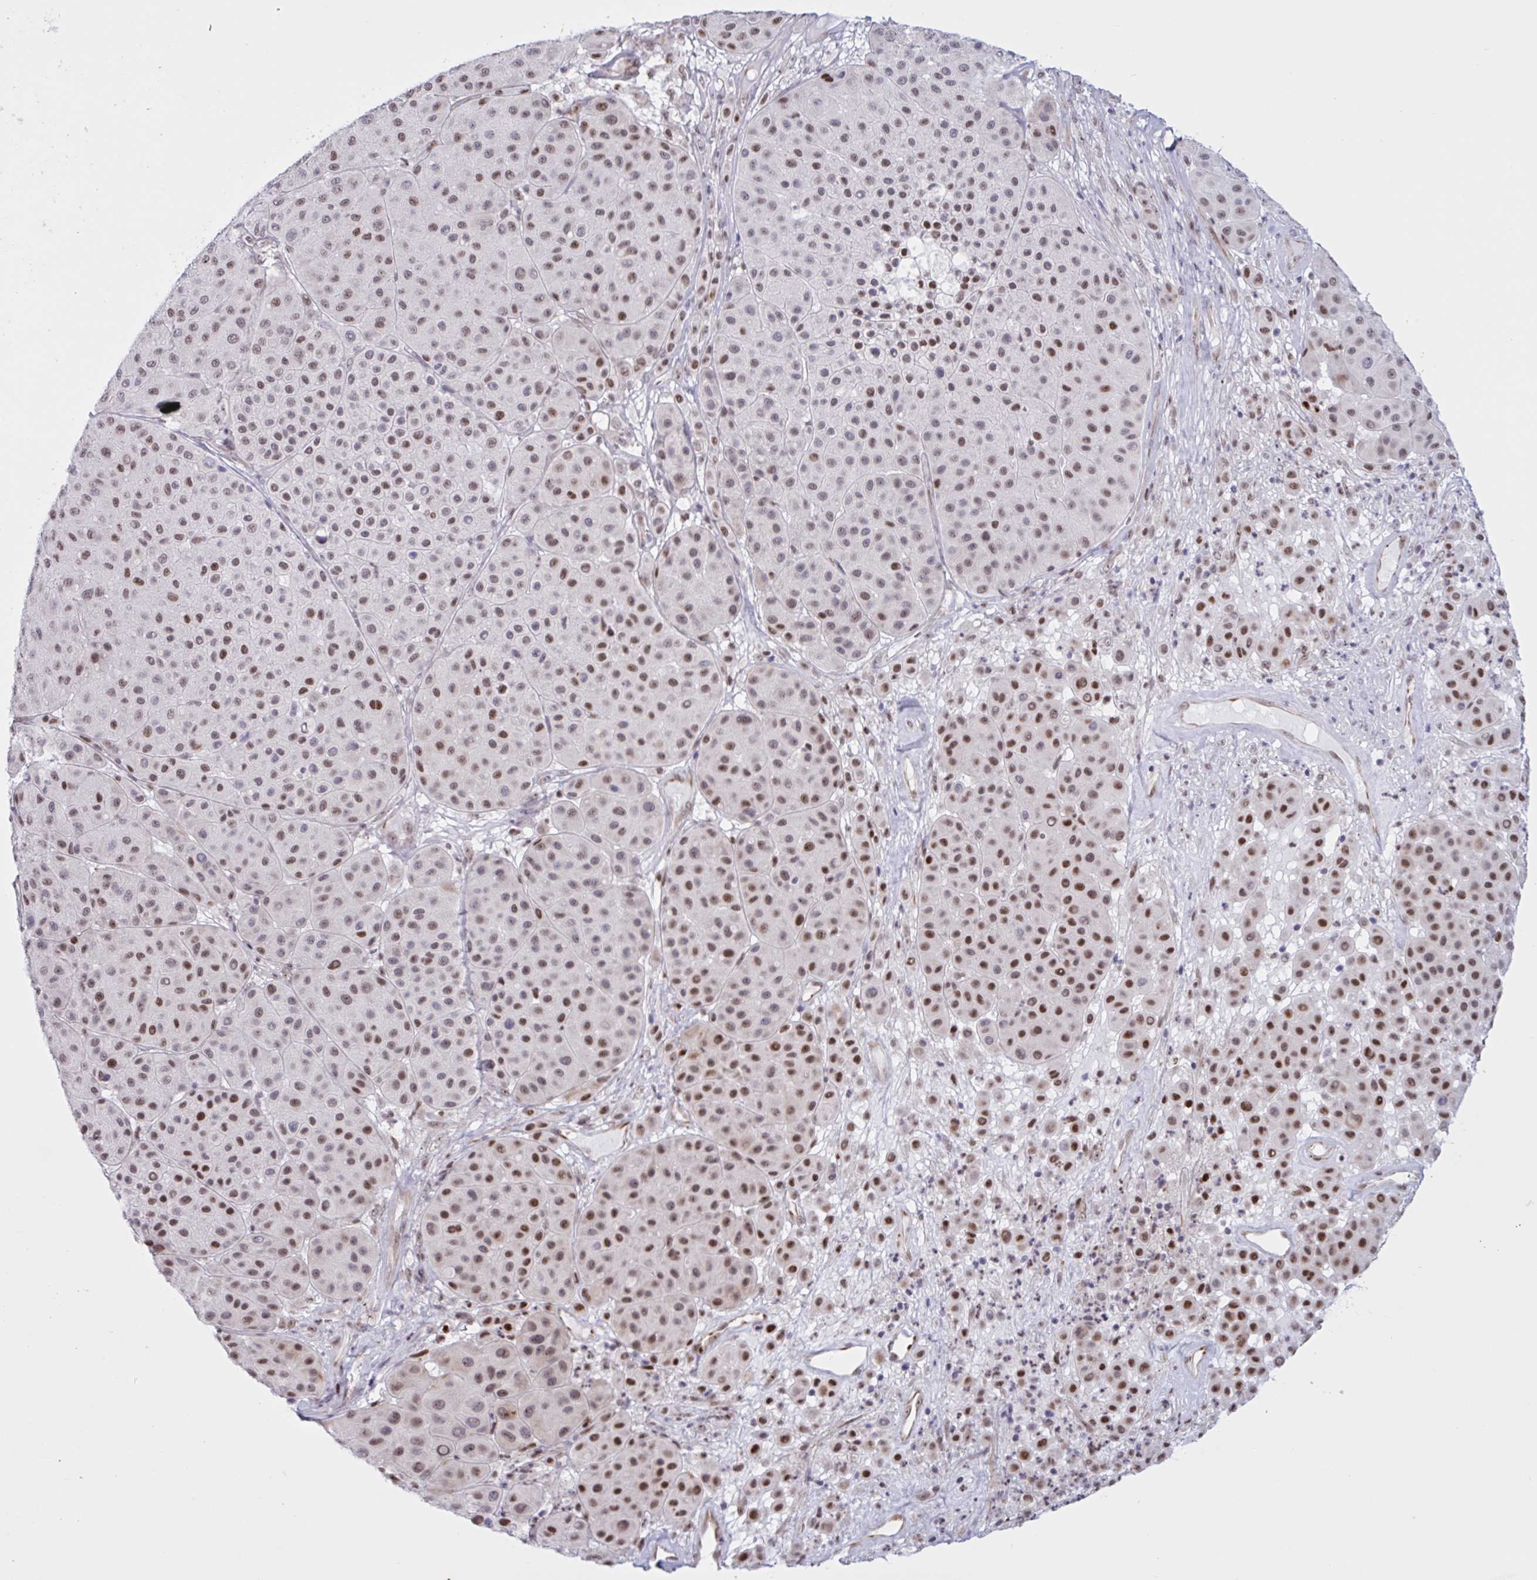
{"staining": {"intensity": "moderate", "quantity": ">75%", "location": "nuclear"}, "tissue": "melanoma", "cell_type": "Tumor cells", "image_type": "cancer", "snomed": [{"axis": "morphology", "description": "Malignant melanoma, Metastatic site"}, {"axis": "topography", "description": "Smooth muscle"}], "caption": "Immunohistochemical staining of malignant melanoma (metastatic site) shows moderate nuclear protein expression in approximately >75% of tumor cells.", "gene": "PRMT6", "patient": {"sex": "male", "age": 41}}